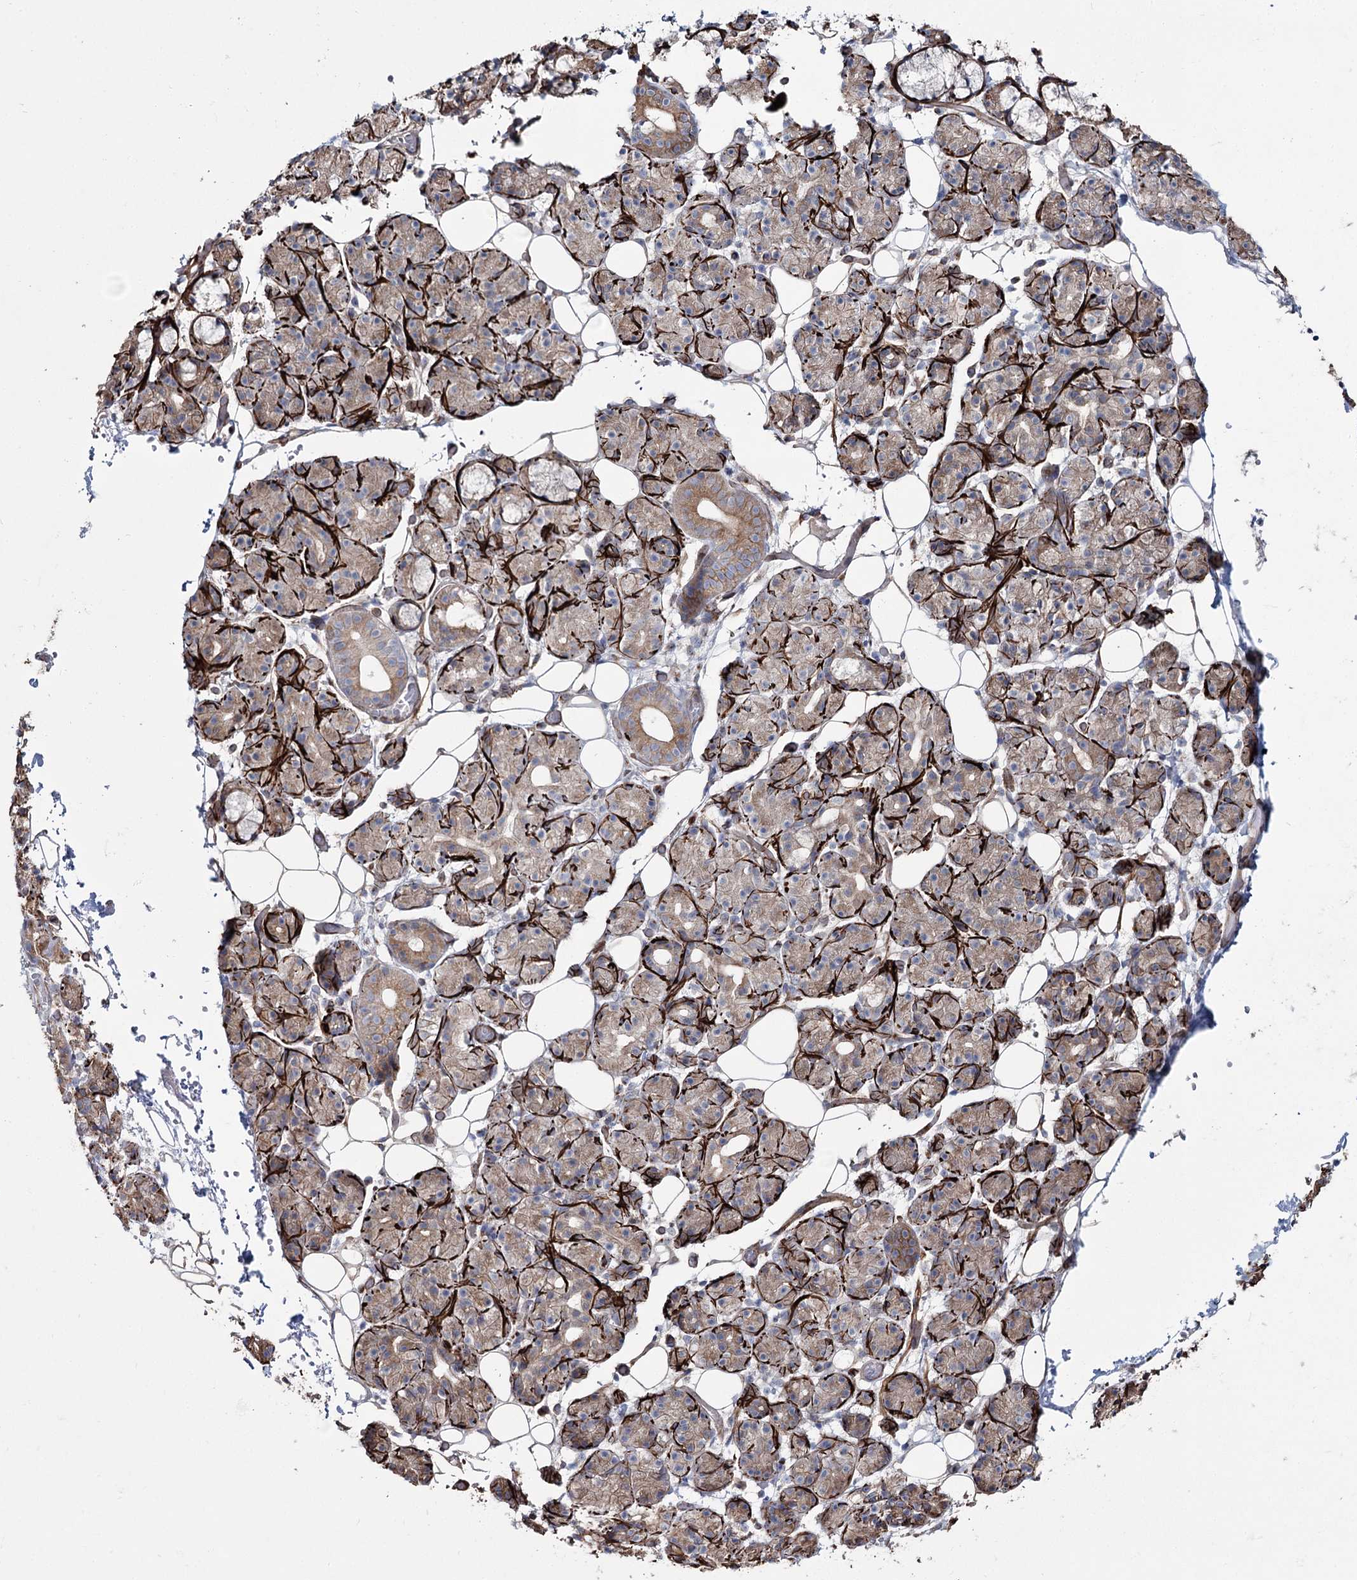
{"staining": {"intensity": "weak", "quantity": "25%-75%", "location": "cytoplasmic/membranous"}, "tissue": "salivary gland", "cell_type": "Glandular cells", "image_type": "normal", "snomed": [{"axis": "morphology", "description": "Normal tissue, NOS"}, {"axis": "topography", "description": "Salivary gland"}], "caption": "A brown stain highlights weak cytoplasmic/membranous positivity of a protein in glandular cells of benign human salivary gland. (IHC, brightfield microscopy, high magnification).", "gene": "SUMF1", "patient": {"sex": "male", "age": 63}}